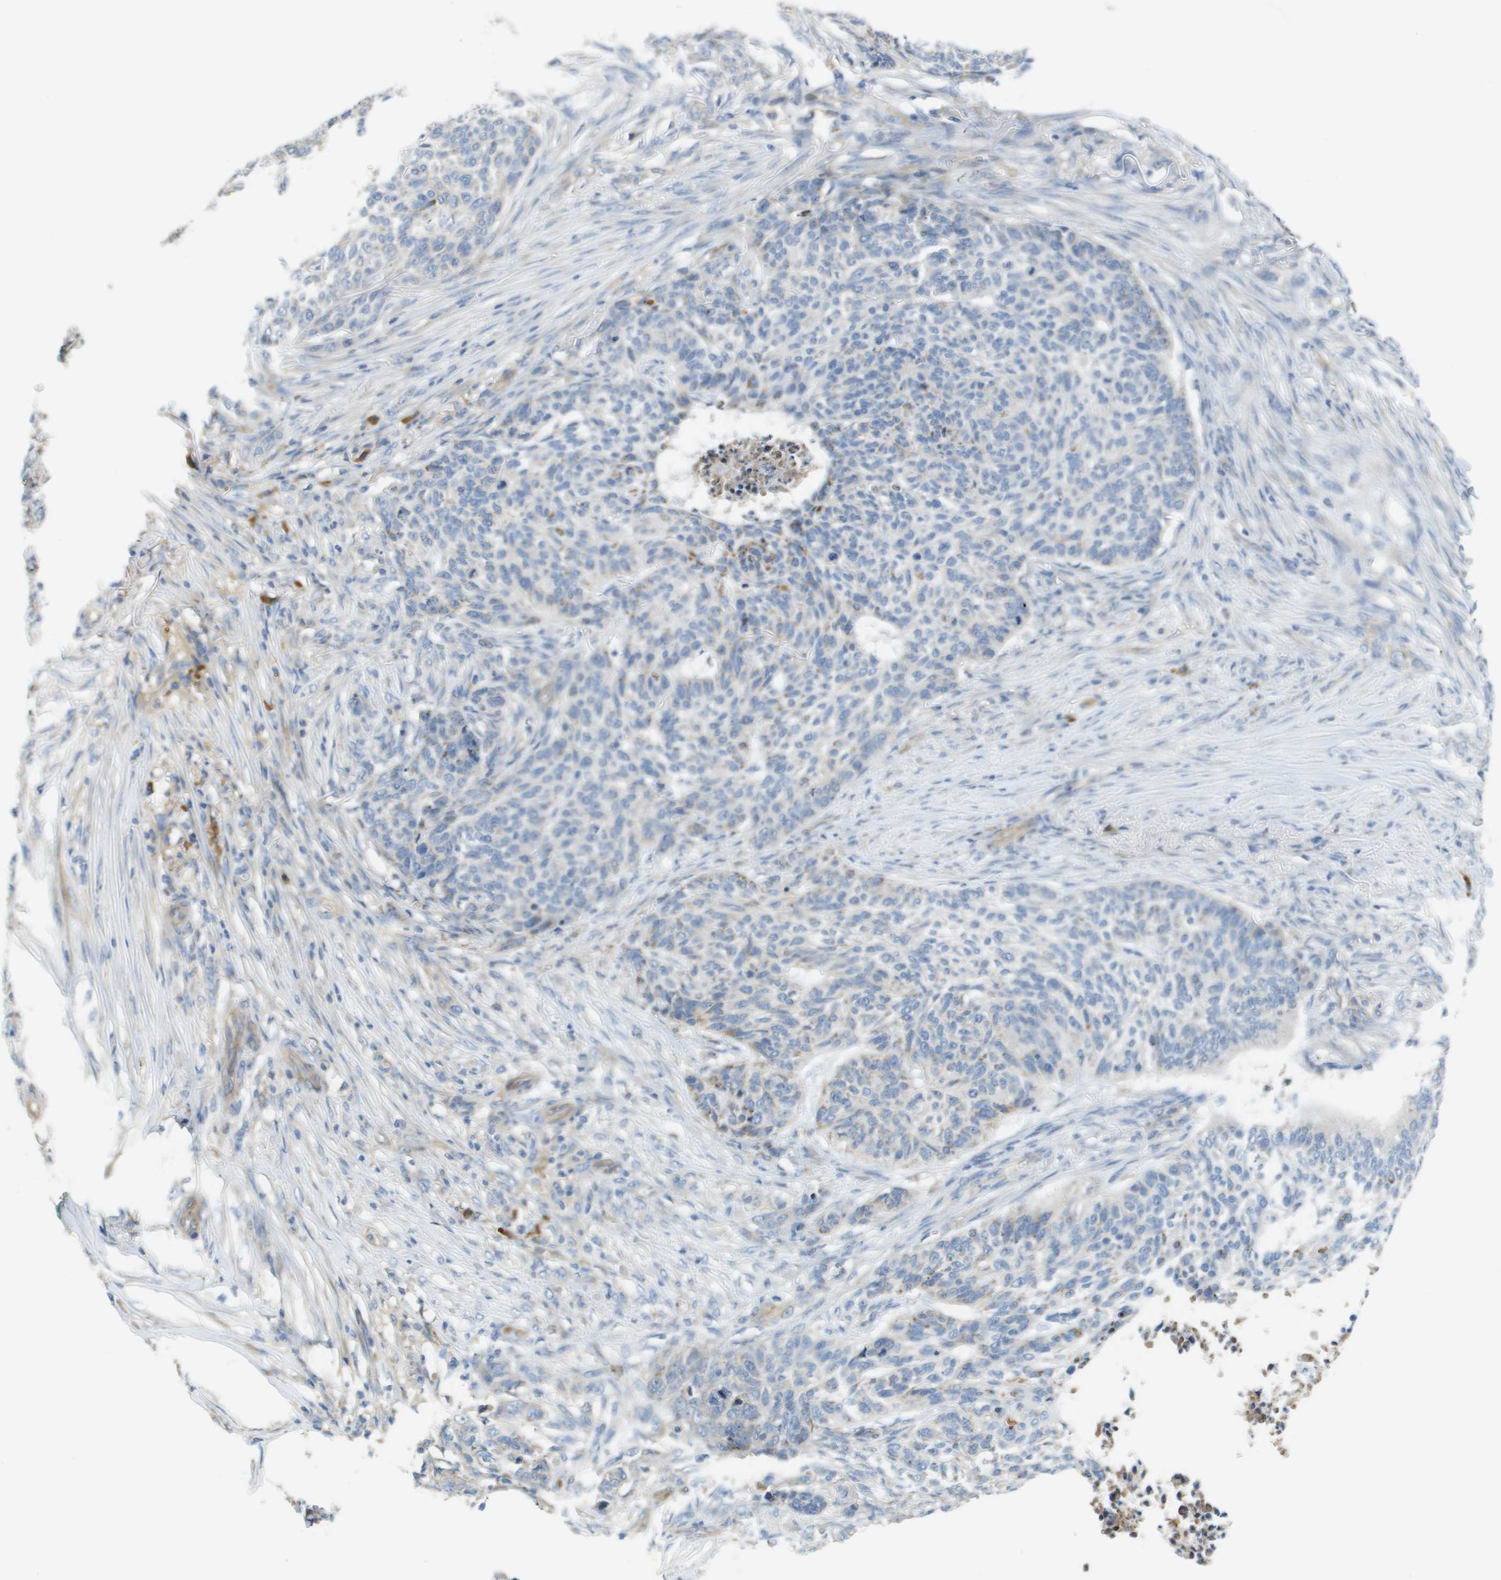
{"staining": {"intensity": "negative", "quantity": "none", "location": "none"}, "tissue": "skin cancer", "cell_type": "Tumor cells", "image_type": "cancer", "snomed": [{"axis": "morphology", "description": "Basal cell carcinoma"}, {"axis": "topography", "description": "Skin"}], "caption": "An image of human basal cell carcinoma (skin) is negative for staining in tumor cells. (DAB (3,3'-diaminobenzidine) immunohistochemistry visualized using brightfield microscopy, high magnification).", "gene": "CASP10", "patient": {"sex": "male", "age": 85}}